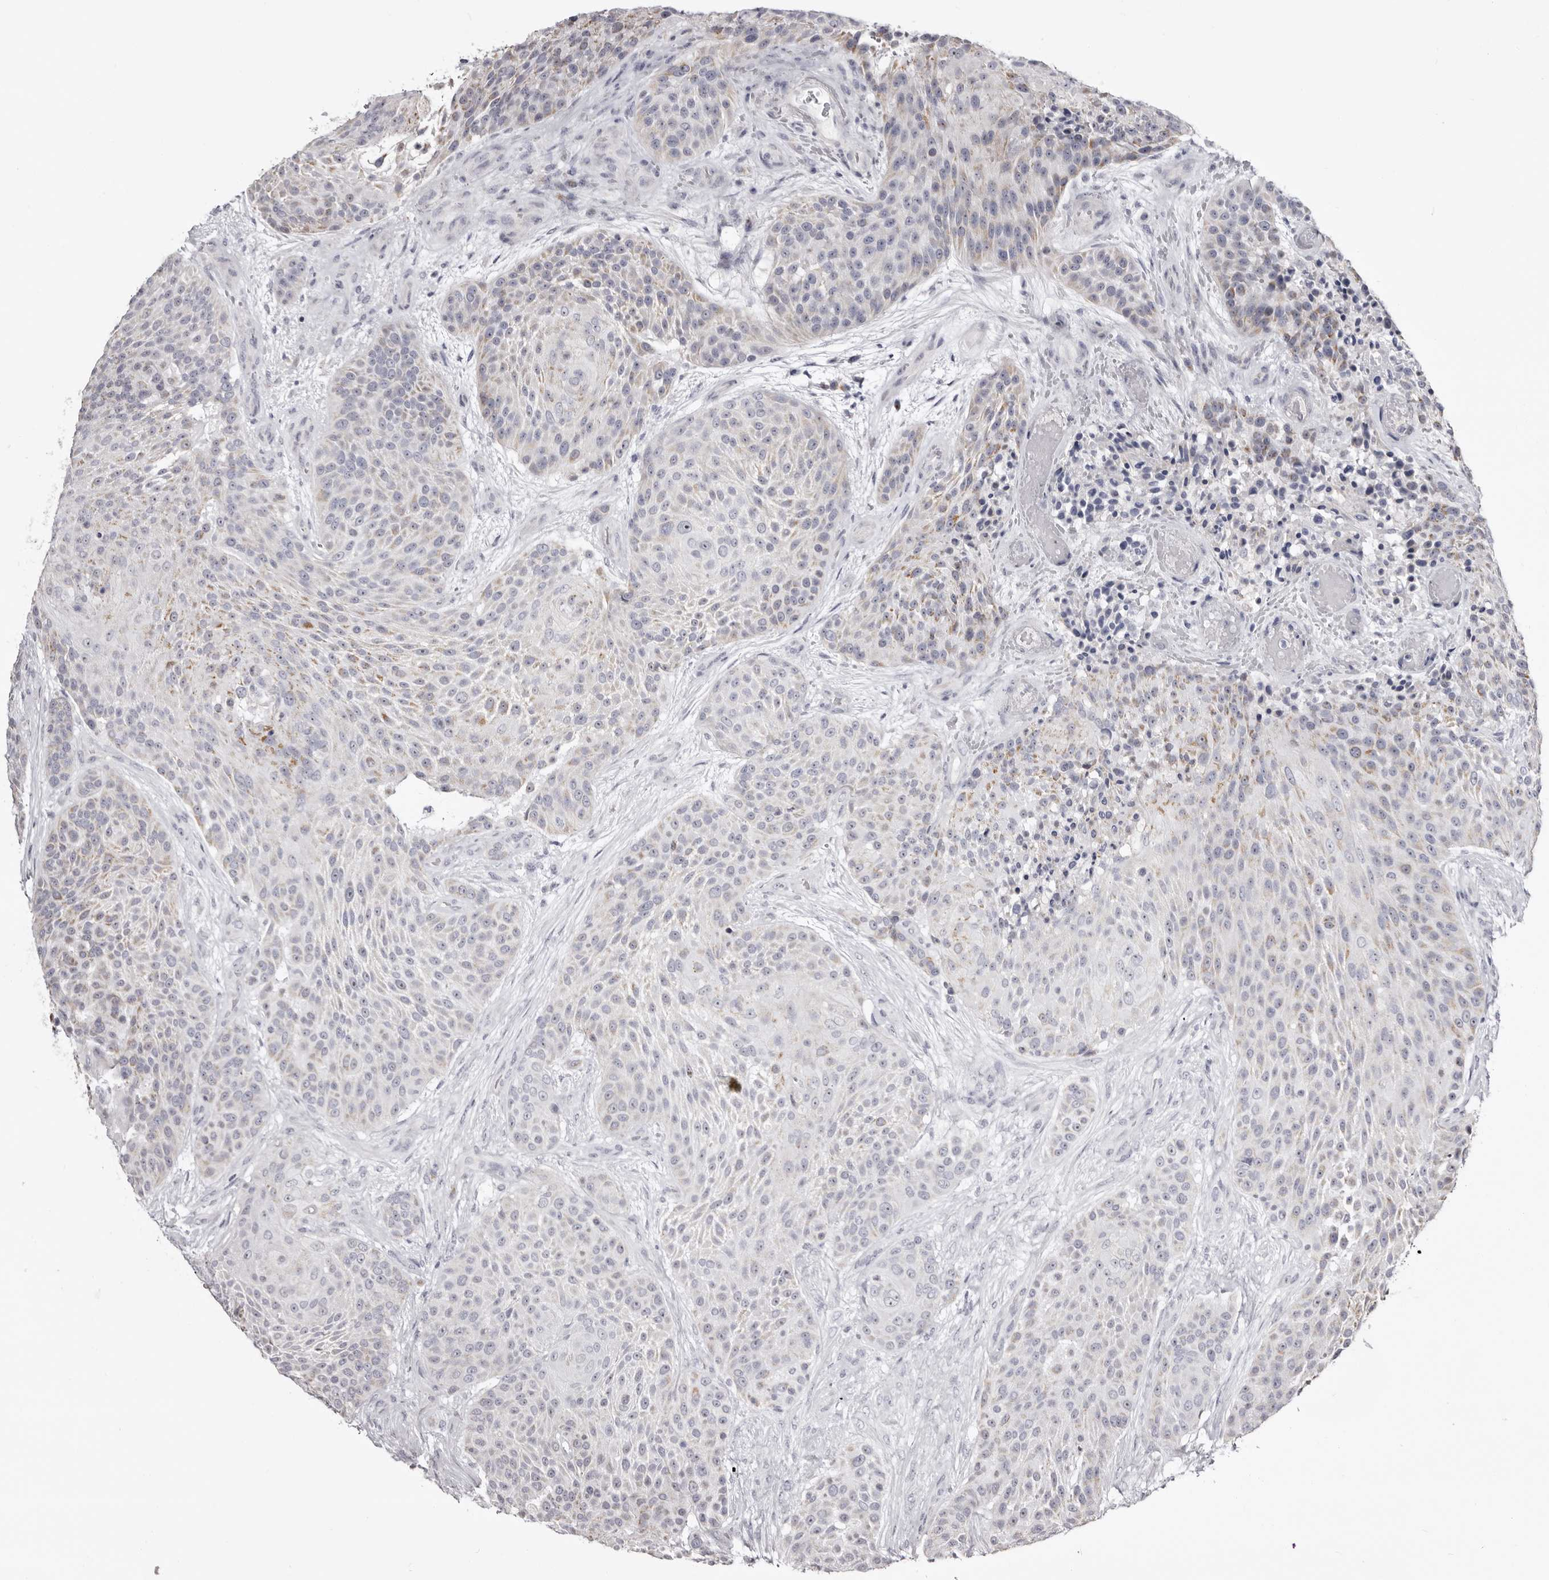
{"staining": {"intensity": "negative", "quantity": "none", "location": "none"}, "tissue": "urothelial cancer", "cell_type": "Tumor cells", "image_type": "cancer", "snomed": [{"axis": "morphology", "description": "Urothelial carcinoma, High grade"}, {"axis": "topography", "description": "Urinary bladder"}], "caption": "DAB (3,3'-diaminobenzidine) immunohistochemical staining of human high-grade urothelial carcinoma displays no significant positivity in tumor cells. (DAB IHC, high magnification).", "gene": "CASQ1", "patient": {"sex": "female", "age": 63}}